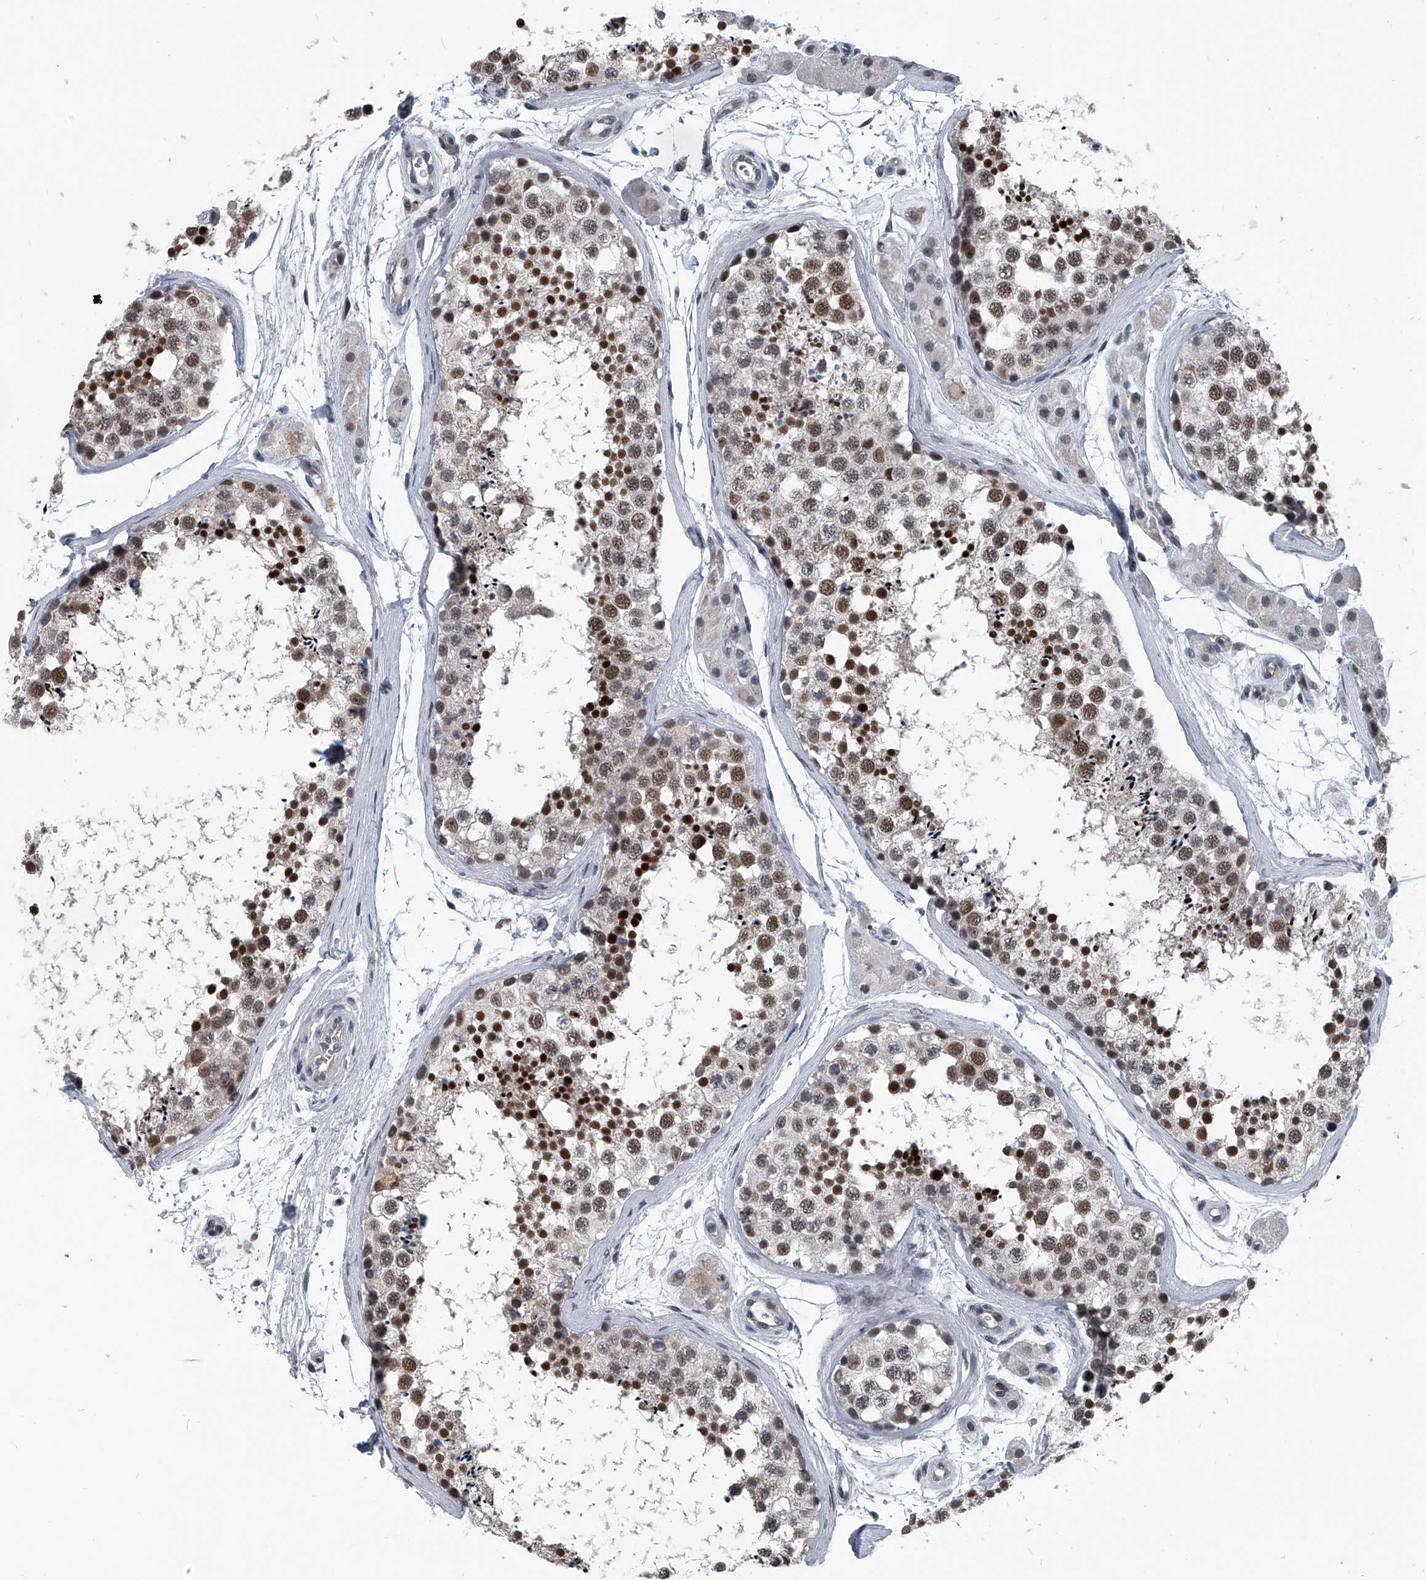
{"staining": {"intensity": "strong", "quantity": "25%-75%", "location": "nuclear"}, "tissue": "testis", "cell_type": "Cells in seminiferous ducts", "image_type": "normal", "snomed": [{"axis": "morphology", "description": "Normal tissue, NOS"}, {"axis": "topography", "description": "Testis"}], "caption": "This histopathology image exhibits immunohistochemistry staining of normal human testis, with high strong nuclear staining in about 25%-75% of cells in seminiferous ducts.", "gene": "MEN1", "patient": {"sex": "male", "age": 56}}